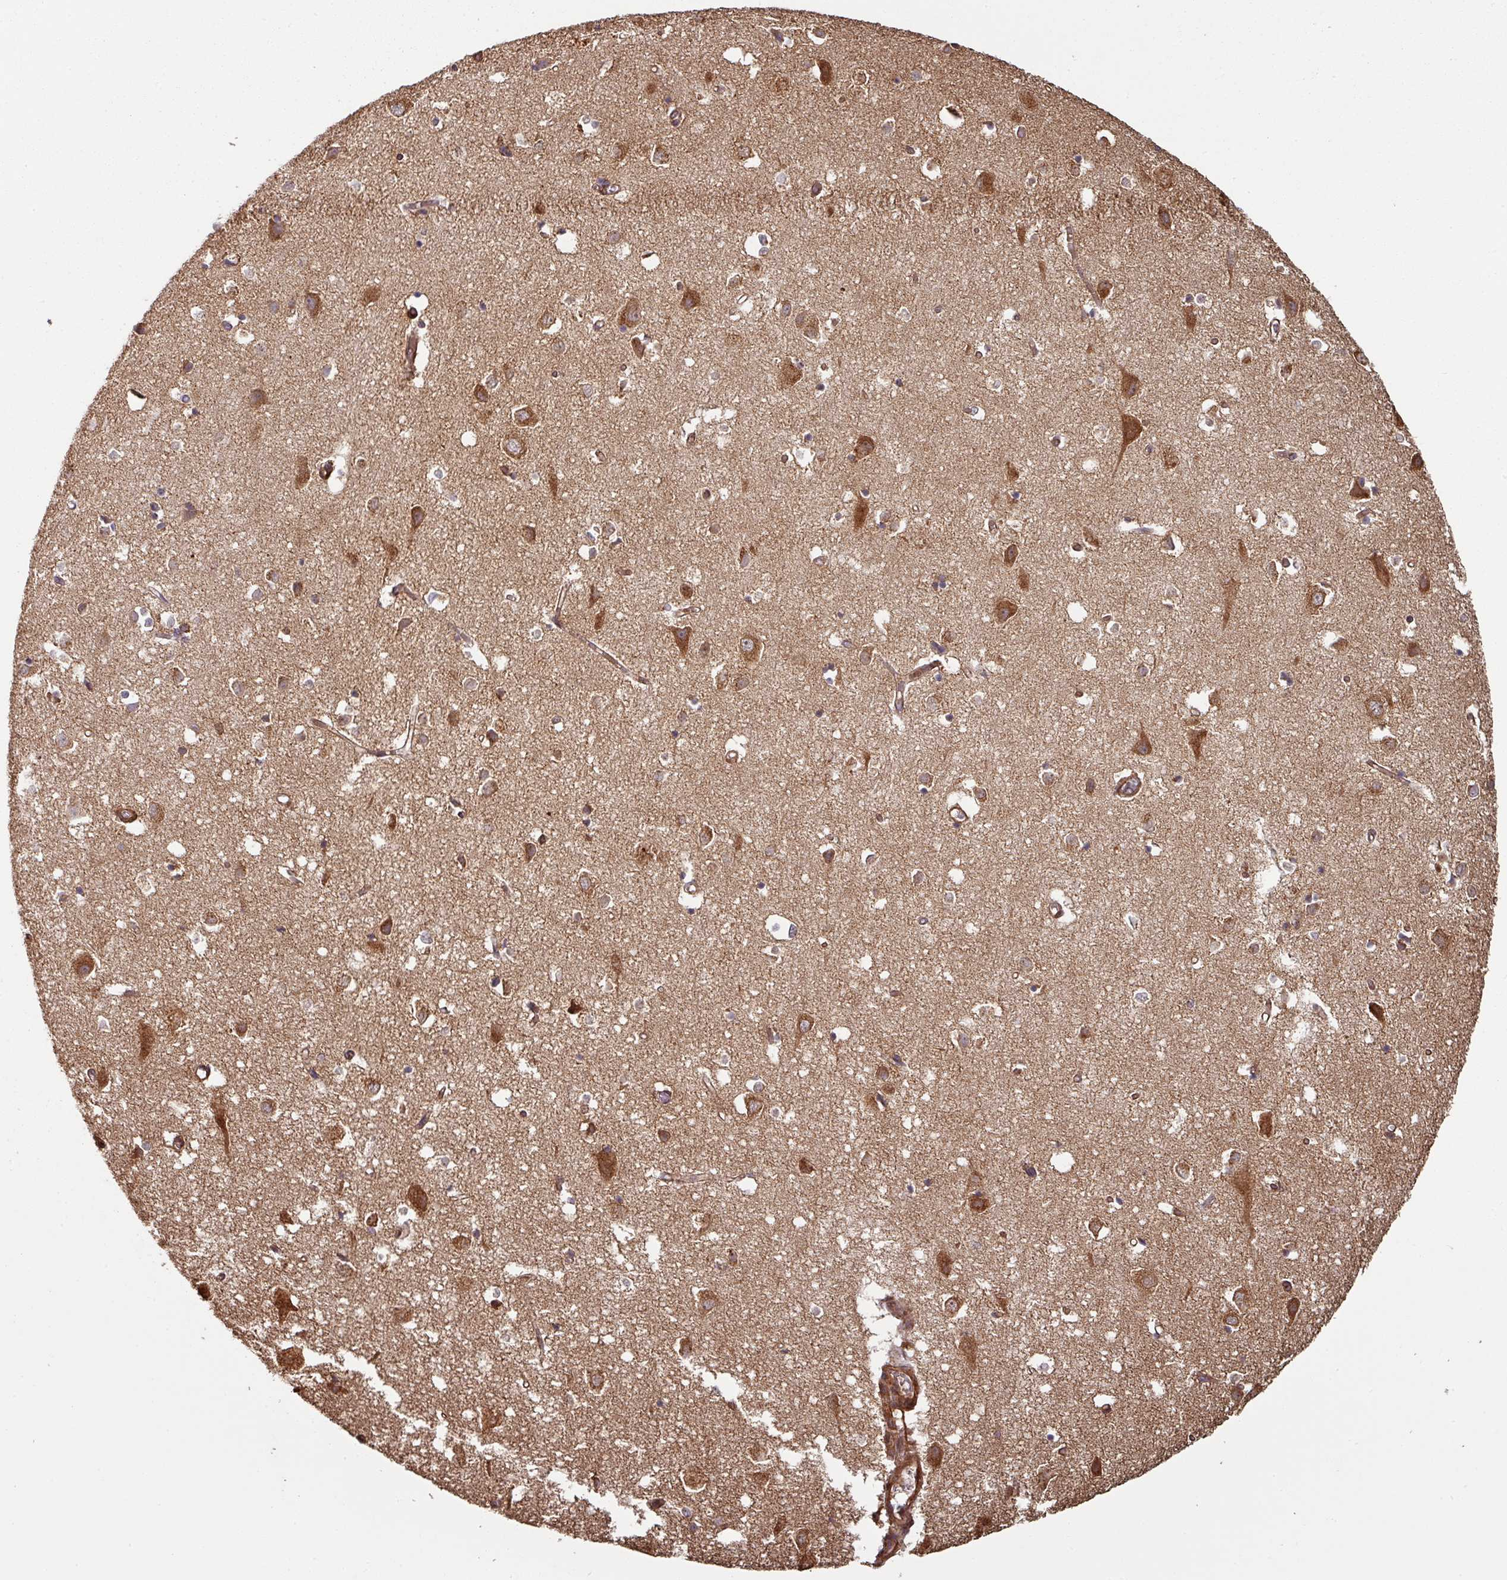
{"staining": {"intensity": "strong", "quantity": "25%-75%", "location": "cytoplasmic/membranous"}, "tissue": "cerebral cortex", "cell_type": "Endothelial cells", "image_type": "normal", "snomed": [{"axis": "morphology", "description": "Normal tissue, NOS"}, {"axis": "topography", "description": "Cerebral cortex"}], "caption": "Strong cytoplasmic/membranous positivity is identified in about 25%-75% of endothelial cells in benign cerebral cortex. Nuclei are stained in blue.", "gene": "SIK1", "patient": {"sex": "male", "age": 70}}